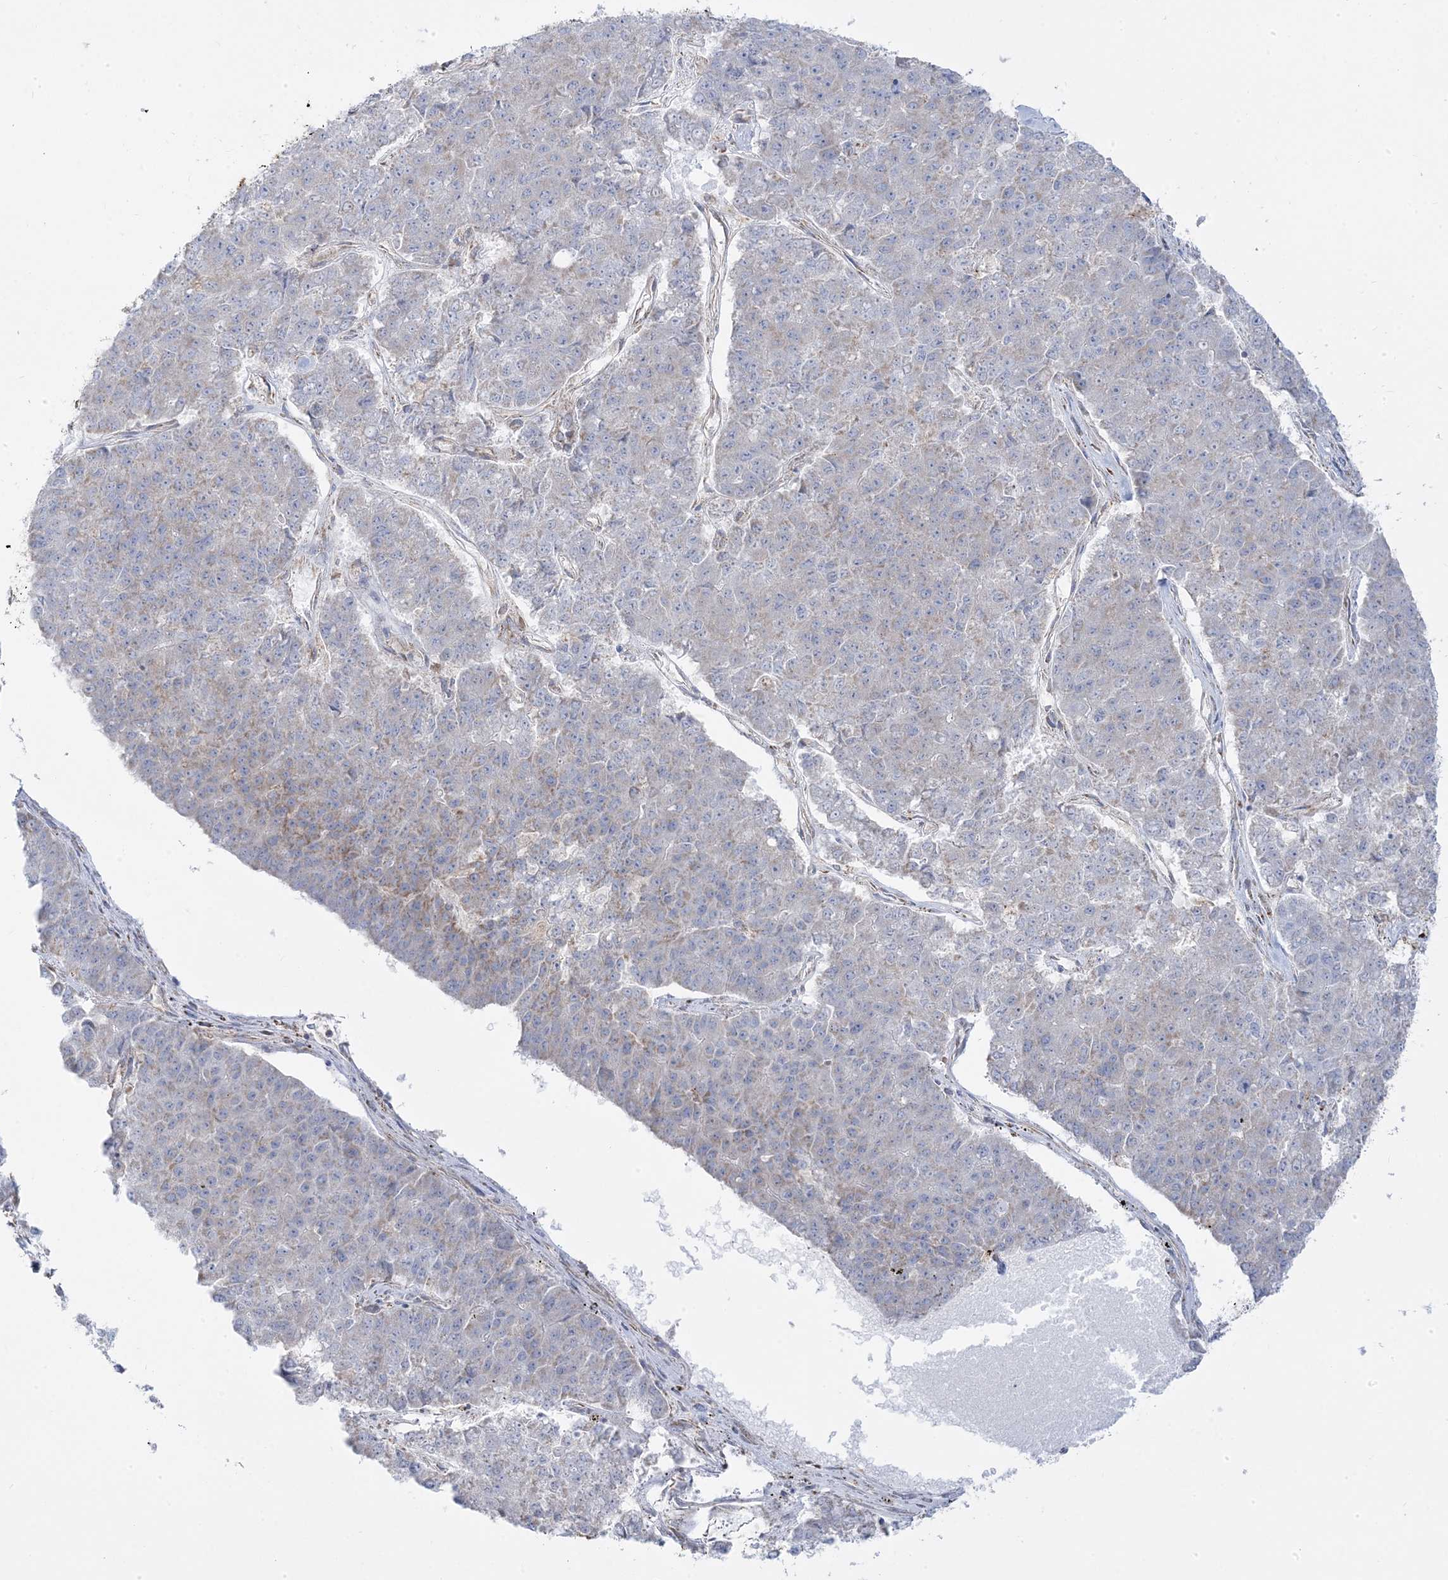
{"staining": {"intensity": "negative", "quantity": "none", "location": "none"}, "tissue": "pancreatic cancer", "cell_type": "Tumor cells", "image_type": "cancer", "snomed": [{"axis": "morphology", "description": "Adenocarcinoma, NOS"}, {"axis": "topography", "description": "Pancreas"}], "caption": "IHC histopathology image of neoplastic tissue: human pancreatic cancer (adenocarcinoma) stained with DAB displays no significant protein expression in tumor cells.", "gene": "PCCB", "patient": {"sex": "male", "age": 50}}